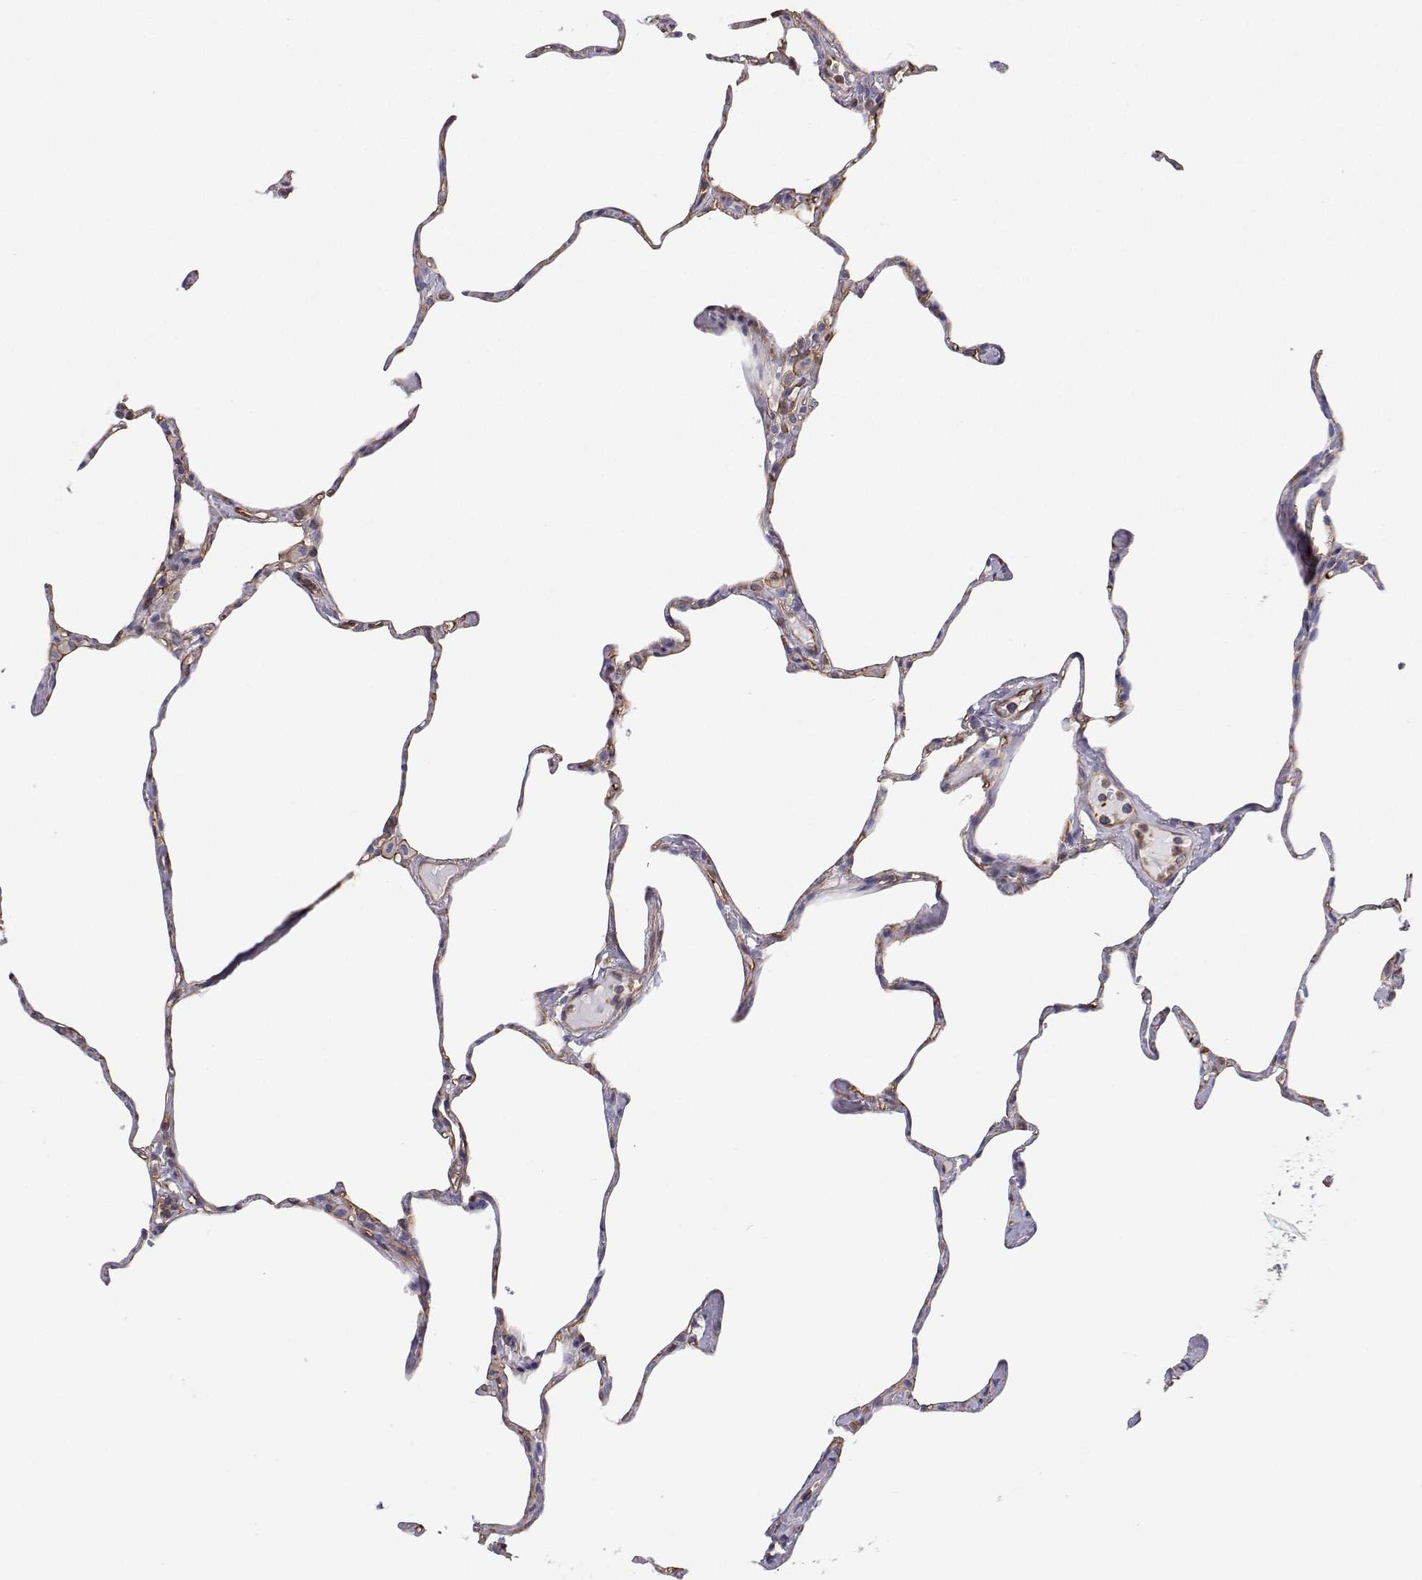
{"staining": {"intensity": "weak", "quantity": "<25%", "location": "cytoplasmic/membranous"}, "tissue": "lung", "cell_type": "Alveolar cells", "image_type": "normal", "snomed": [{"axis": "morphology", "description": "Normal tissue, NOS"}, {"axis": "topography", "description": "Lung"}], "caption": "High power microscopy photomicrograph of an immunohistochemistry photomicrograph of unremarkable lung, revealing no significant expression in alveolar cells.", "gene": "MYH9", "patient": {"sex": "male", "age": 65}}